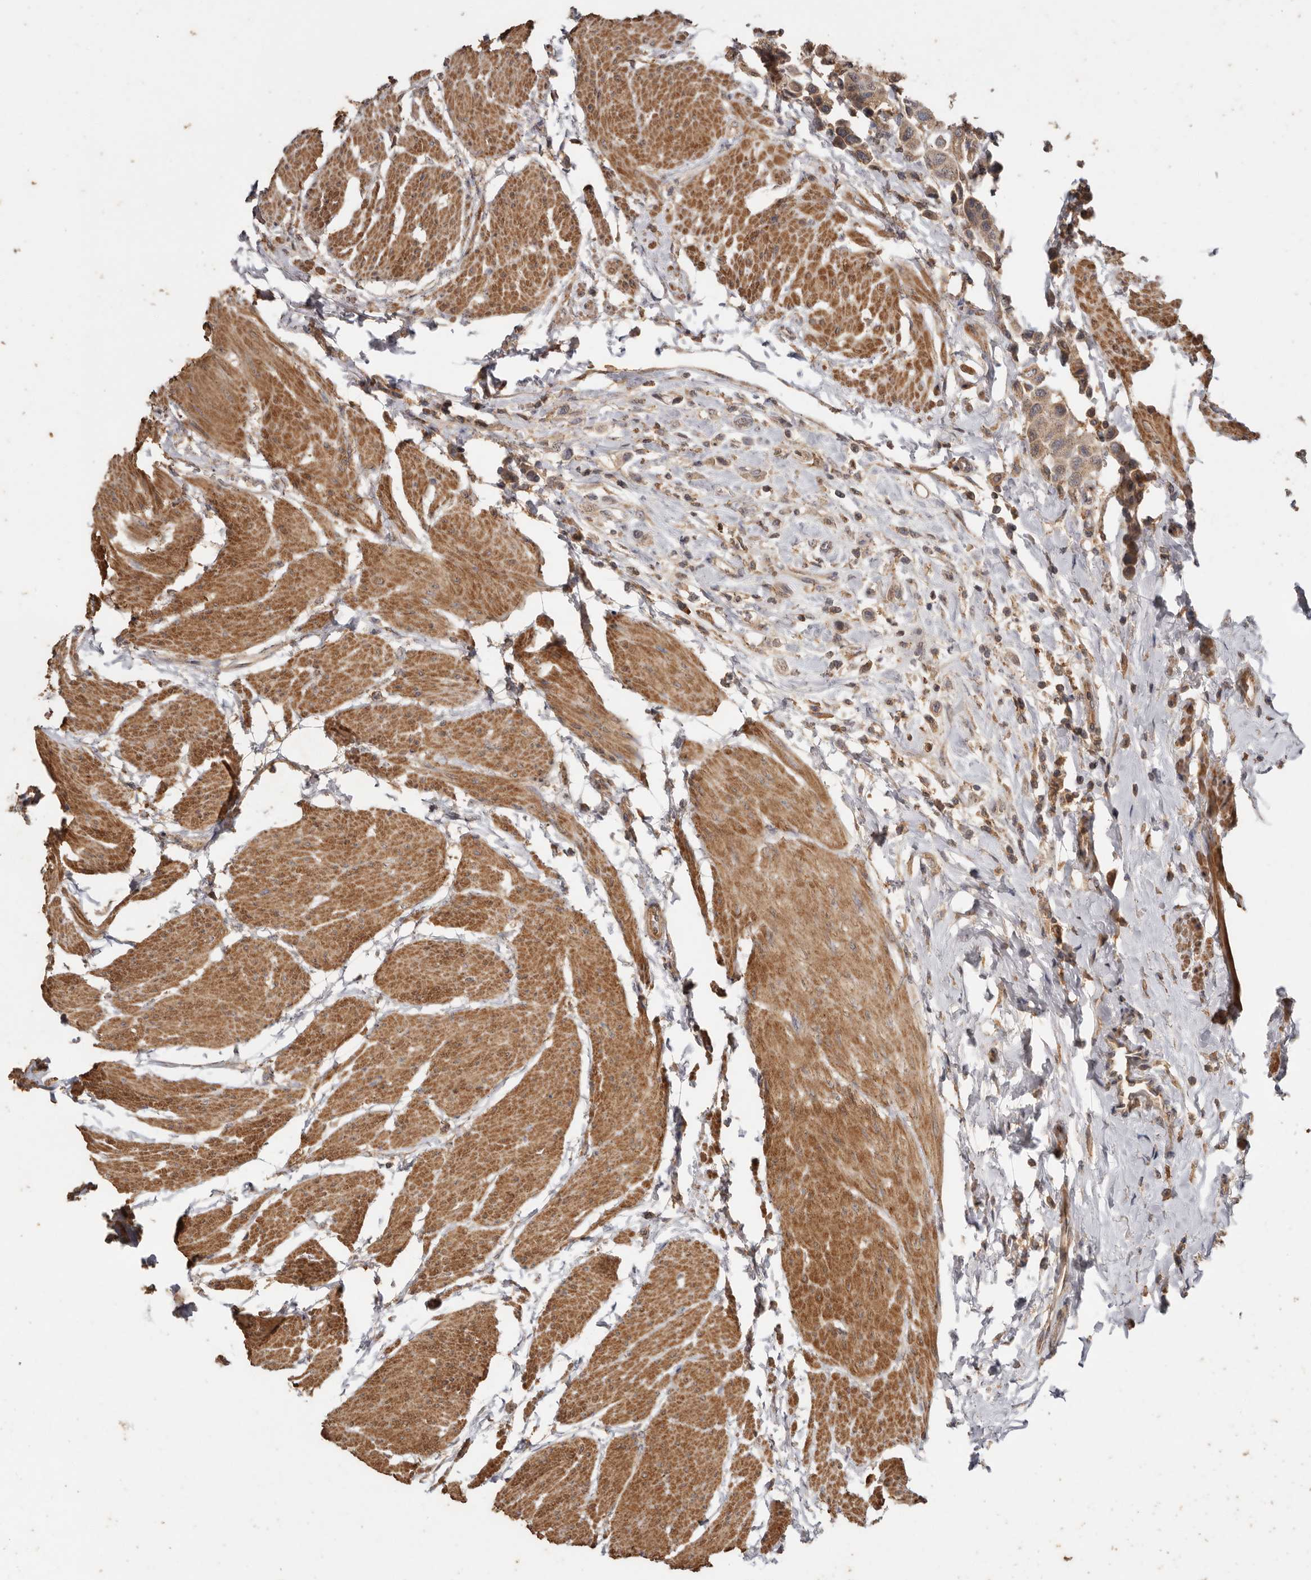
{"staining": {"intensity": "weak", "quantity": ">75%", "location": "cytoplasmic/membranous"}, "tissue": "urothelial cancer", "cell_type": "Tumor cells", "image_type": "cancer", "snomed": [{"axis": "morphology", "description": "Urothelial carcinoma, High grade"}, {"axis": "topography", "description": "Urinary bladder"}], "caption": "Immunohistochemical staining of human high-grade urothelial carcinoma displays weak cytoplasmic/membranous protein staining in approximately >75% of tumor cells.", "gene": "RWDD1", "patient": {"sex": "male", "age": 50}}